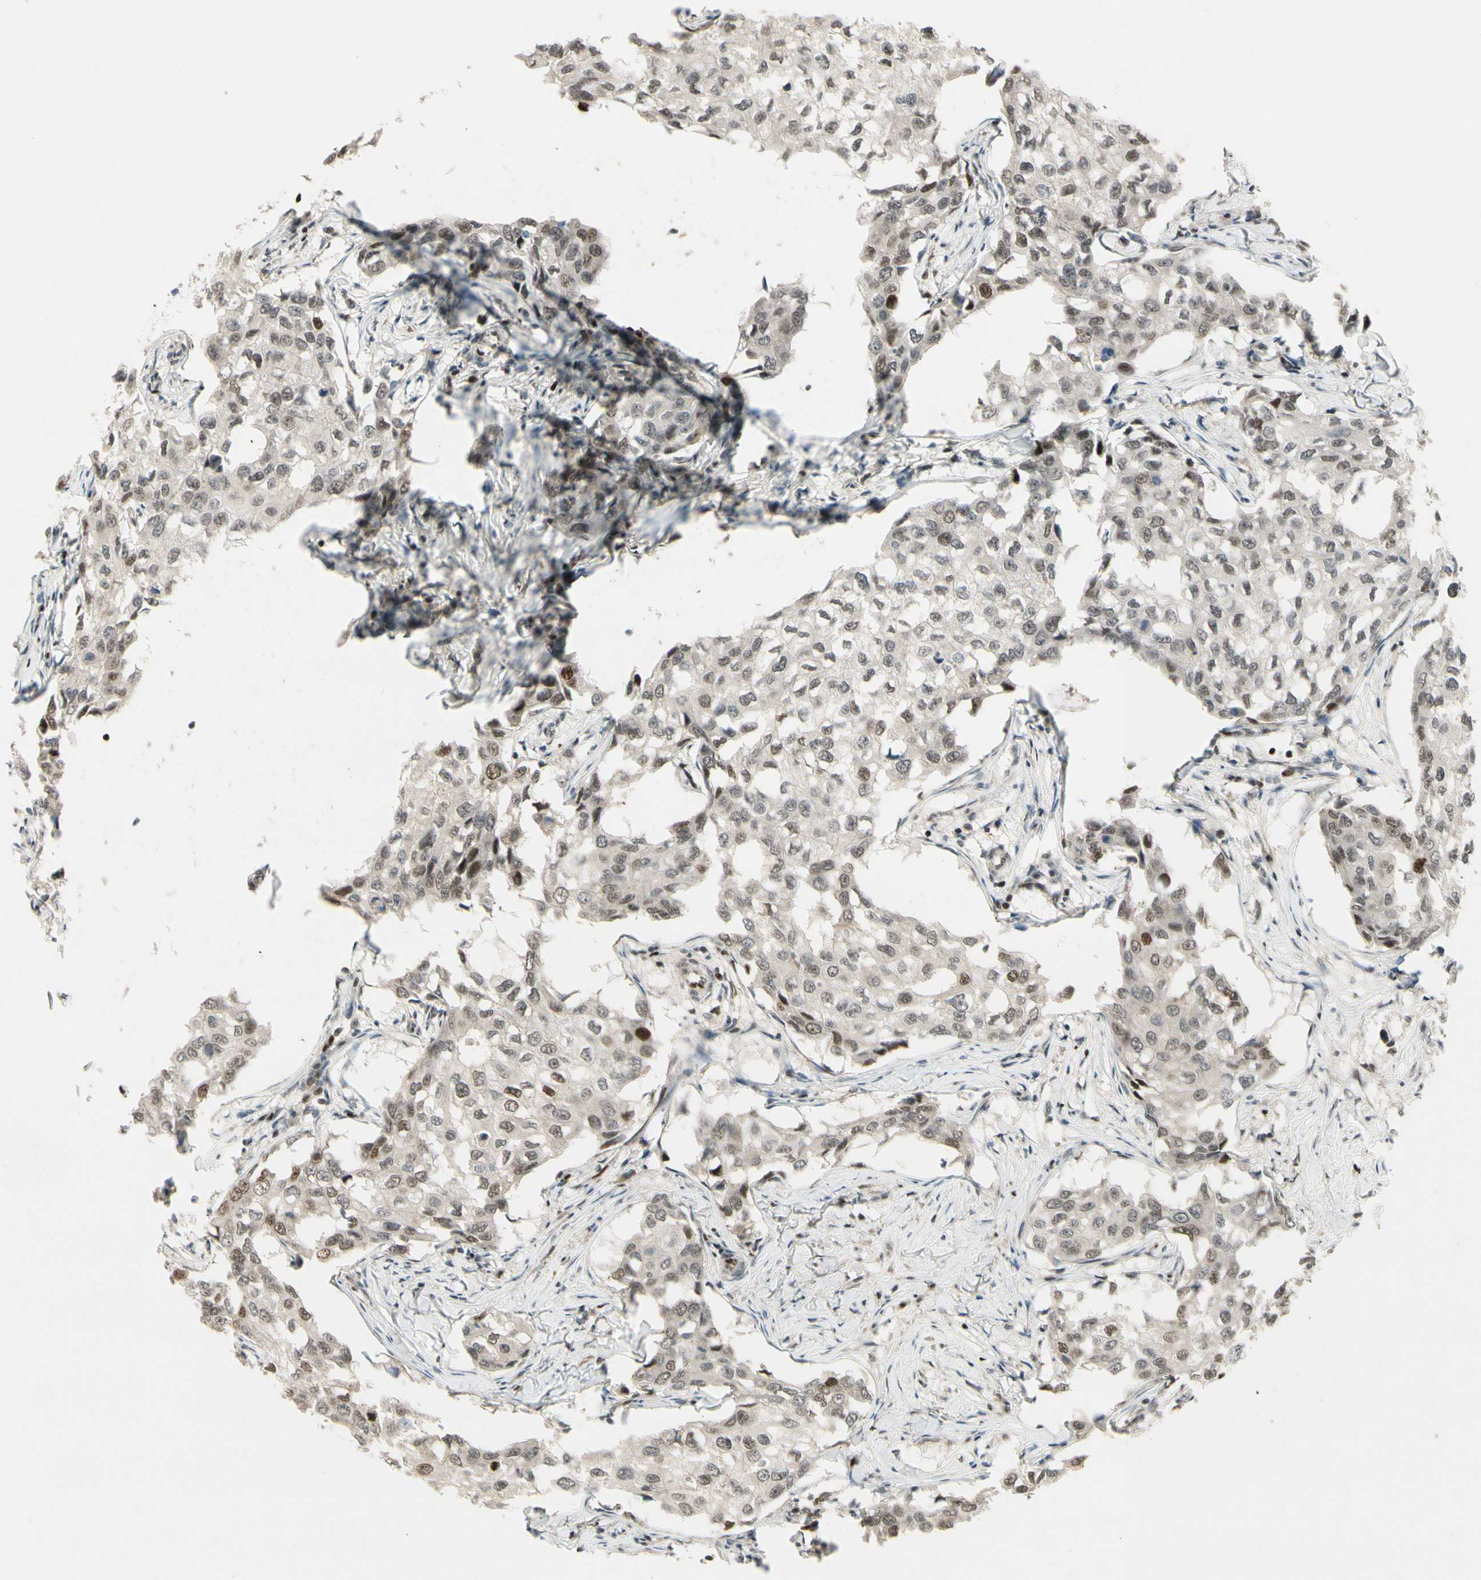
{"staining": {"intensity": "moderate", "quantity": "<25%", "location": "nuclear"}, "tissue": "breast cancer", "cell_type": "Tumor cells", "image_type": "cancer", "snomed": [{"axis": "morphology", "description": "Duct carcinoma"}, {"axis": "topography", "description": "Breast"}], "caption": "There is low levels of moderate nuclear positivity in tumor cells of invasive ductal carcinoma (breast), as demonstrated by immunohistochemical staining (brown color).", "gene": "CDK11A", "patient": {"sex": "female", "age": 27}}